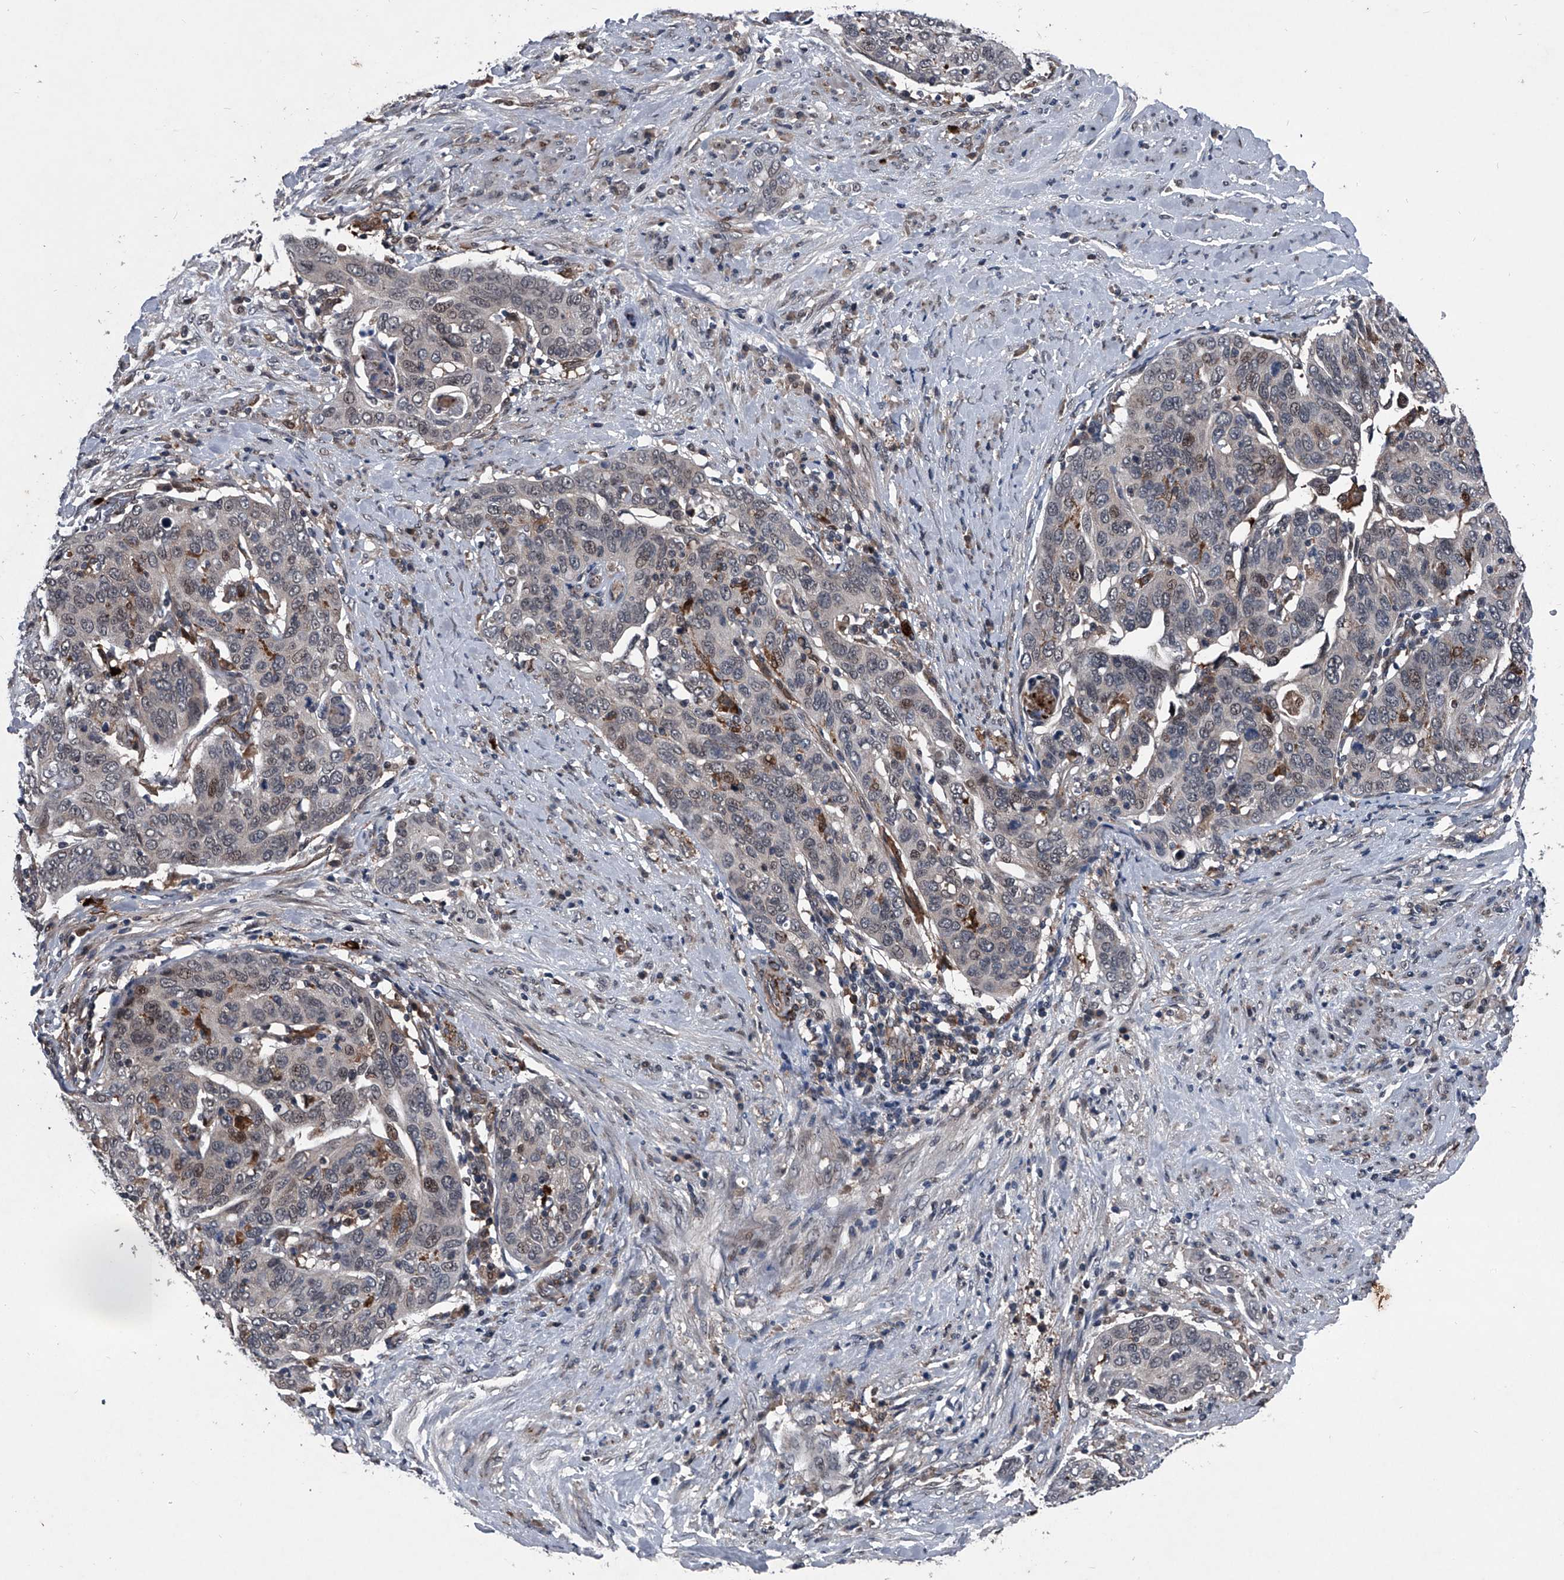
{"staining": {"intensity": "weak", "quantity": "25%-75%", "location": "cytoplasmic/membranous,nuclear"}, "tissue": "cervical cancer", "cell_type": "Tumor cells", "image_type": "cancer", "snomed": [{"axis": "morphology", "description": "Squamous cell carcinoma, NOS"}, {"axis": "topography", "description": "Cervix"}], "caption": "Human cervical cancer stained with a brown dye reveals weak cytoplasmic/membranous and nuclear positive positivity in about 25%-75% of tumor cells.", "gene": "MAPKAP1", "patient": {"sex": "female", "age": 60}}